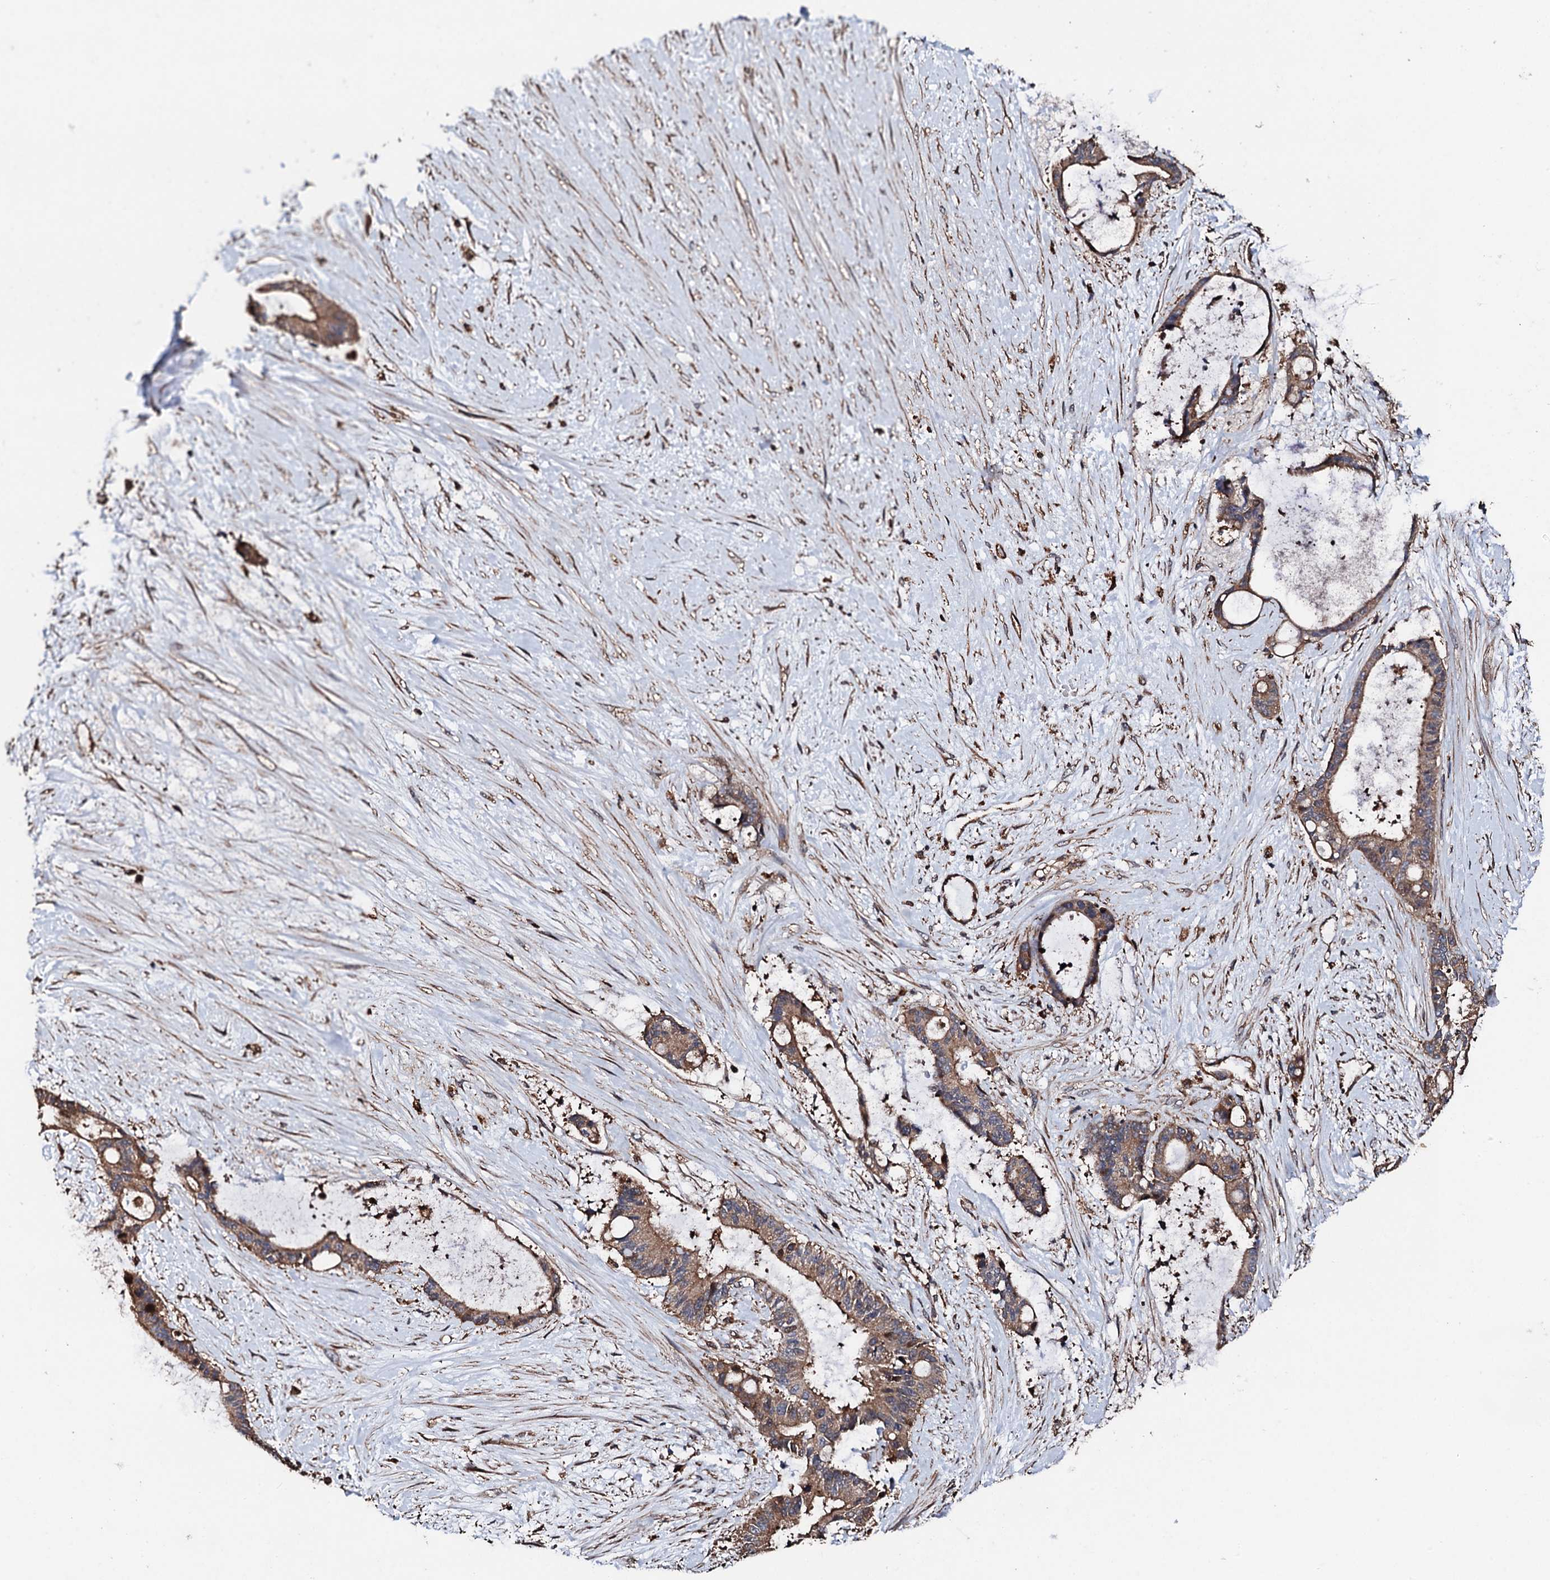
{"staining": {"intensity": "moderate", "quantity": ">75%", "location": "cytoplasmic/membranous"}, "tissue": "liver cancer", "cell_type": "Tumor cells", "image_type": "cancer", "snomed": [{"axis": "morphology", "description": "Normal tissue, NOS"}, {"axis": "morphology", "description": "Cholangiocarcinoma"}, {"axis": "topography", "description": "Liver"}, {"axis": "topography", "description": "Peripheral nerve tissue"}], "caption": "Moderate cytoplasmic/membranous protein expression is present in about >75% of tumor cells in liver cancer. The protein of interest is shown in brown color, while the nuclei are stained blue.", "gene": "CKAP5", "patient": {"sex": "female", "age": 73}}